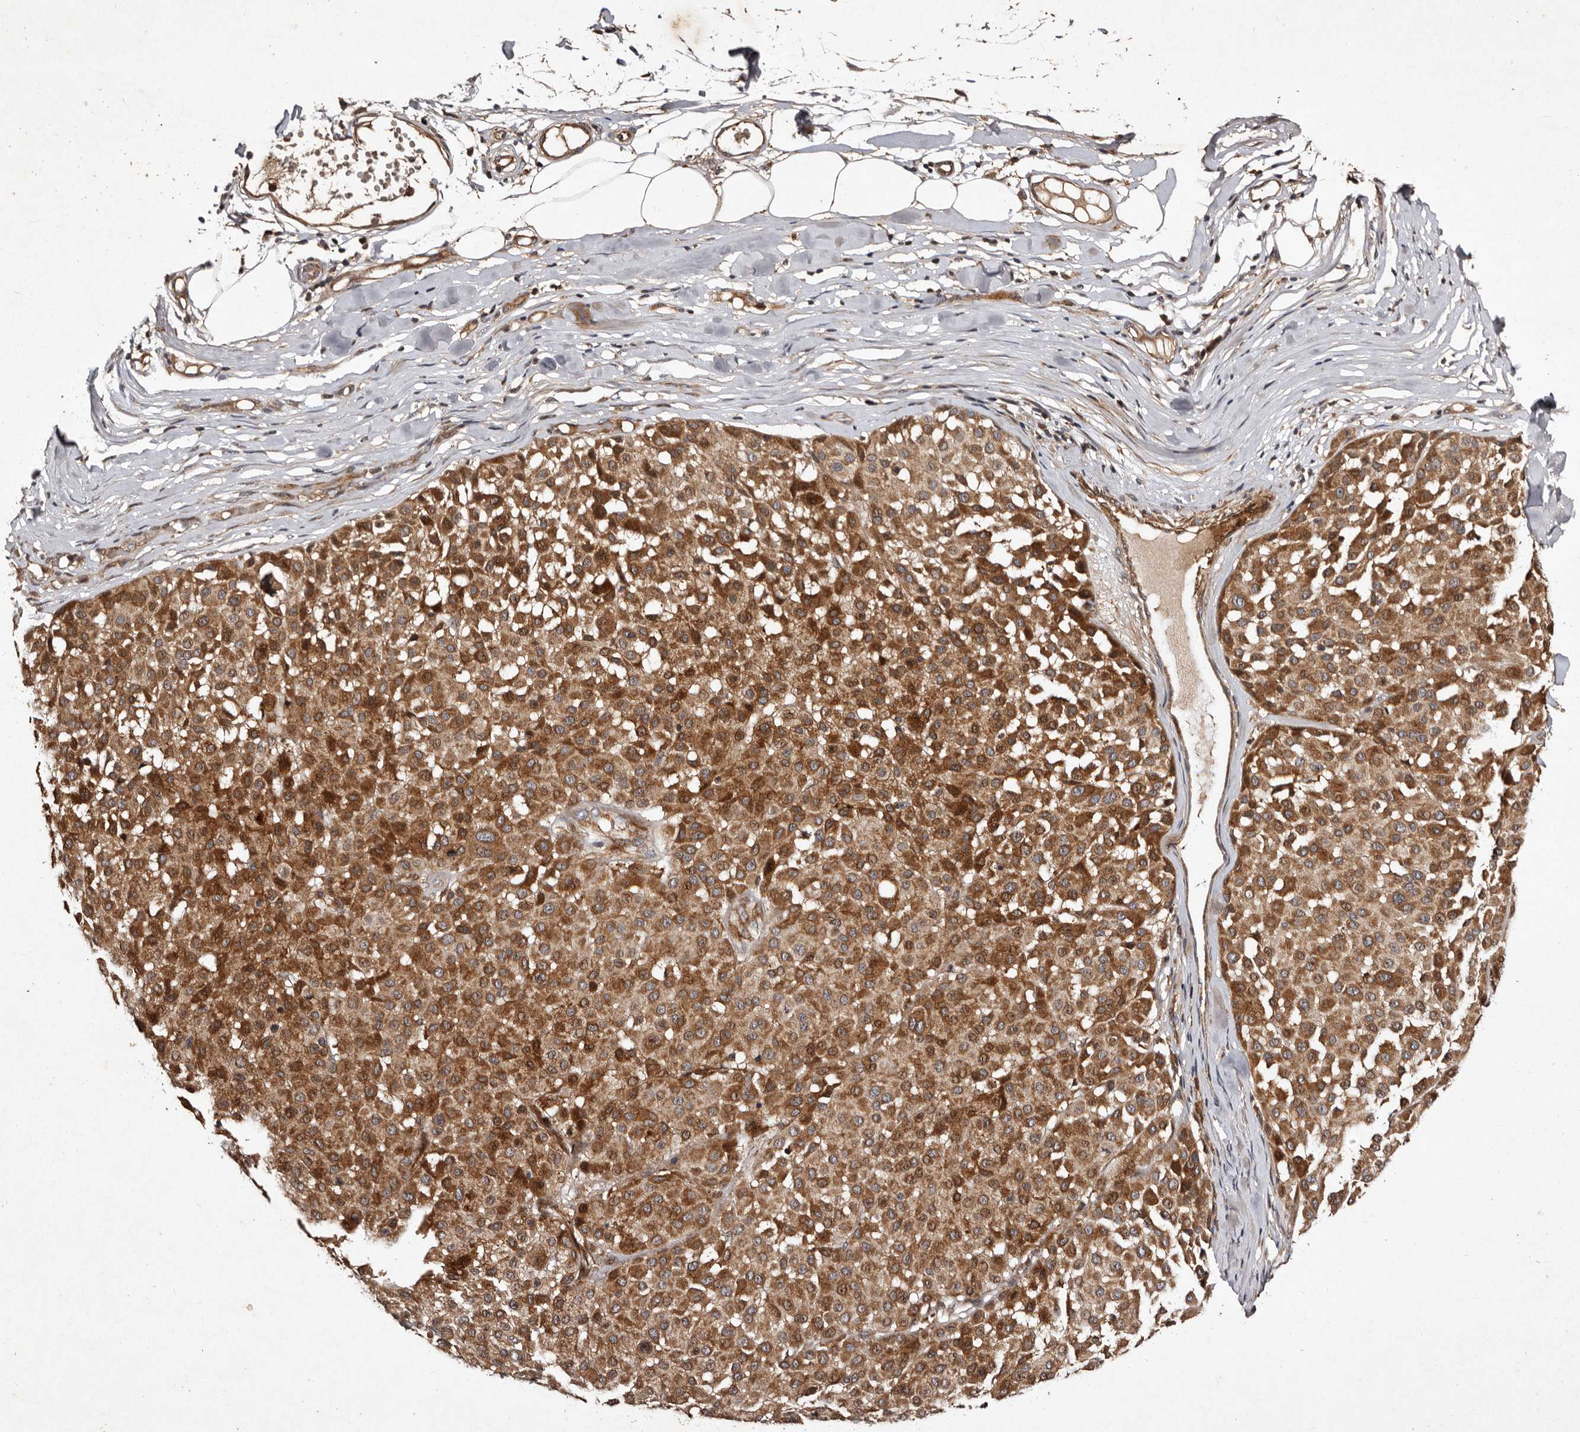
{"staining": {"intensity": "moderate", "quantity": ">75%", "location": "cytoplasmic/membranous"}, "tissue": "melanoma", "cell_type": "Tumor cells", "image_type": "cancer", "snomed": [{"axis": "morphology", "description": "Malignant melanoma, Metastatic site"}, {"axis": "topography", "description": "Soft tissue"}], "caption": "Malignant melanoma (metastatic site) tissue exhibits moderate cytoplasmic/membranous staining in approximately >75% of tumor cells (brown staining indicates protein expression, while blue staining denotes nuclei).", "gene": "PRKD3", "patient": {"sex": "male", "age": 41}}